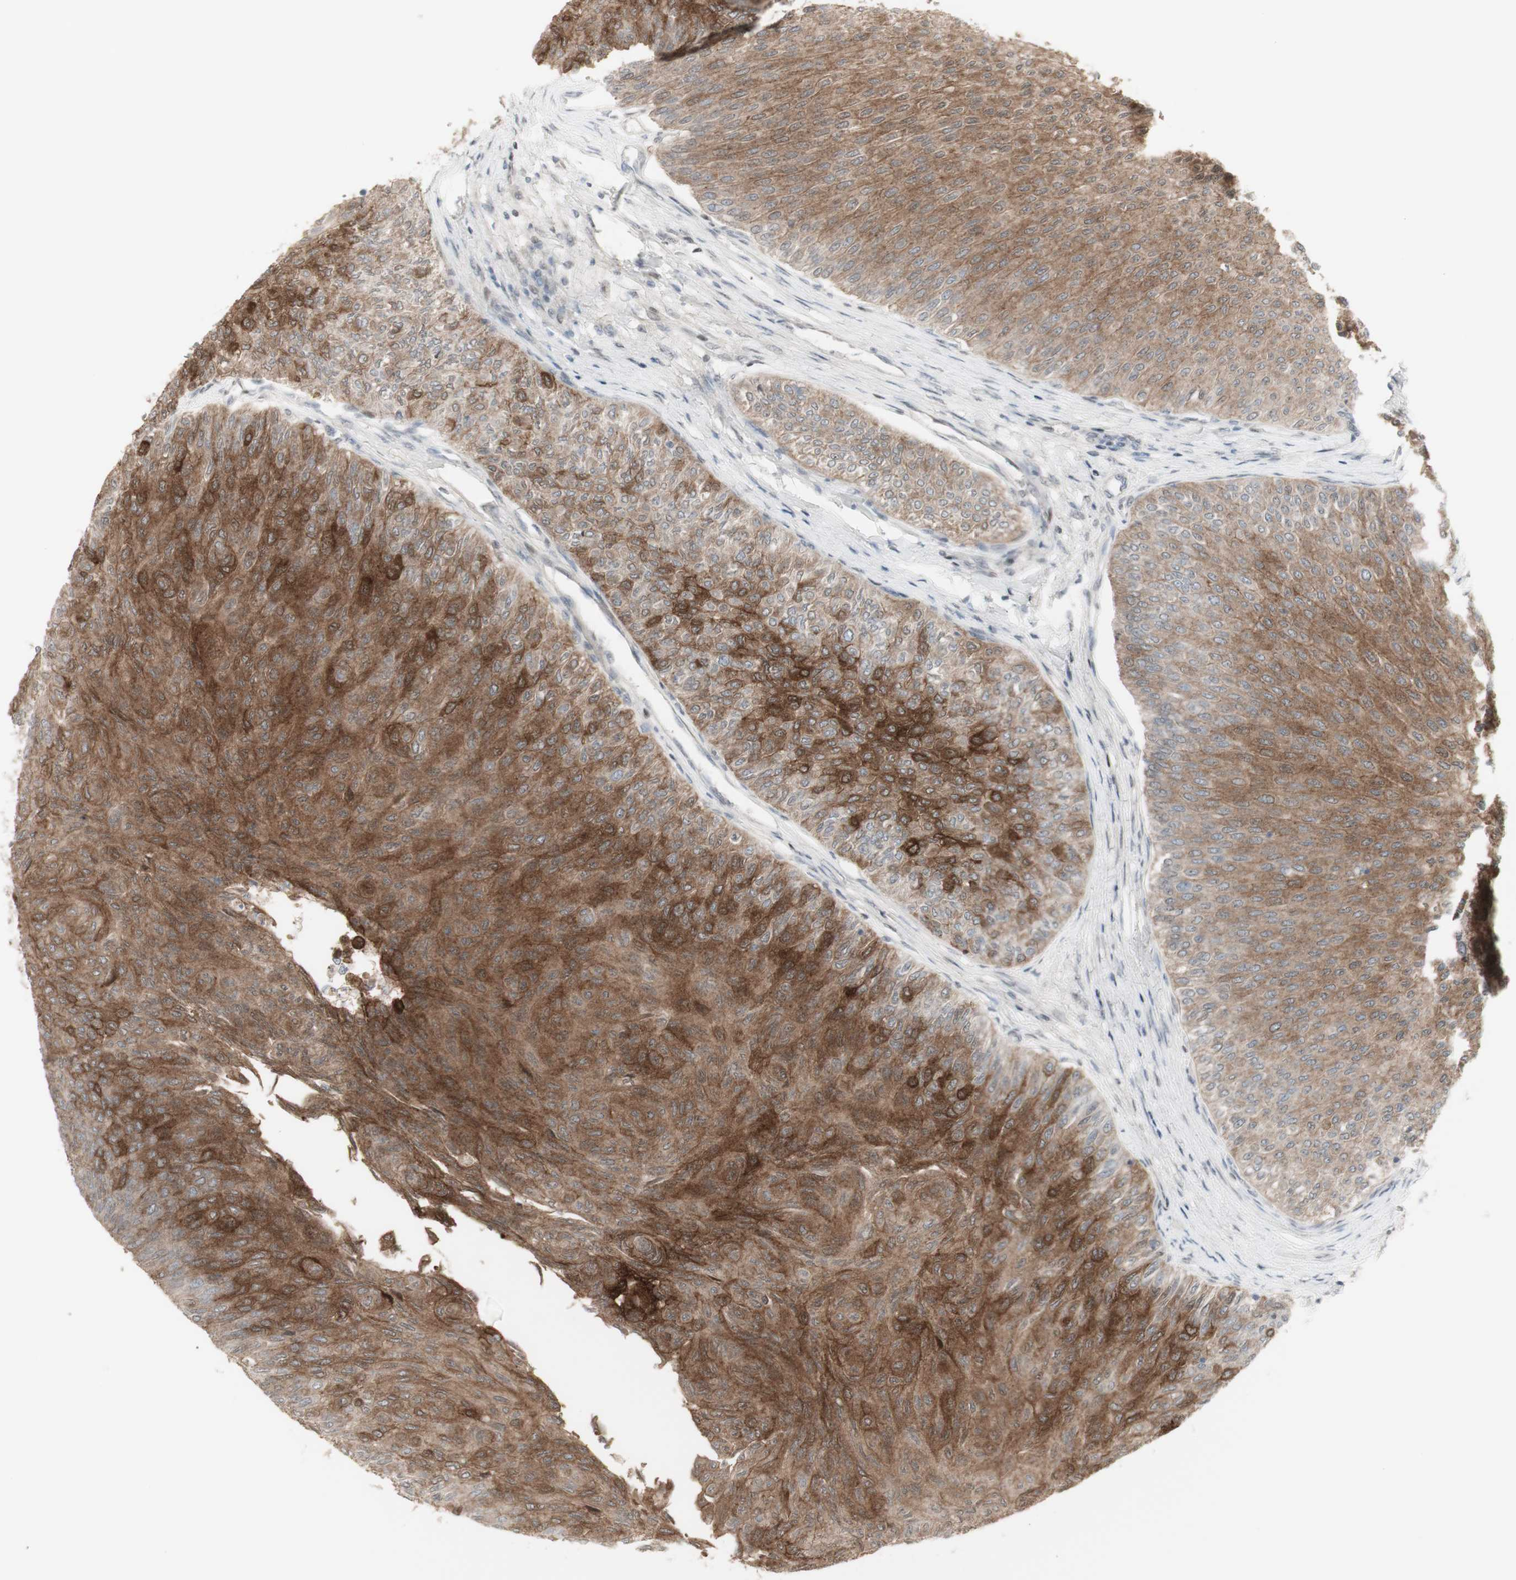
{"staining": {"intensity": "moderate", "quantity": ">75%", "location": "cytoplasmic/membranous"}, "tissue": "urothelial cancer", "cell_type": "Tumor cells", "image_type": "cancer", "snomed": [{"axis": "morphology", "description": "Urothelial carcinoma, Low grade"}, {"axis": "topography", "description": "Urinary bladder"}], "caption": "Urothelial carcinoma (low-grade) tissue exhibits moderate cytoplasmic/membranous positivity in approximately >75% of tumor cells (DAB (3,3'-diaminobenzidine) = brown stain, brightfield microscopy at high magnification).", "gene": "C1orf116", "patient": {"sex": "male", "age": 78}}